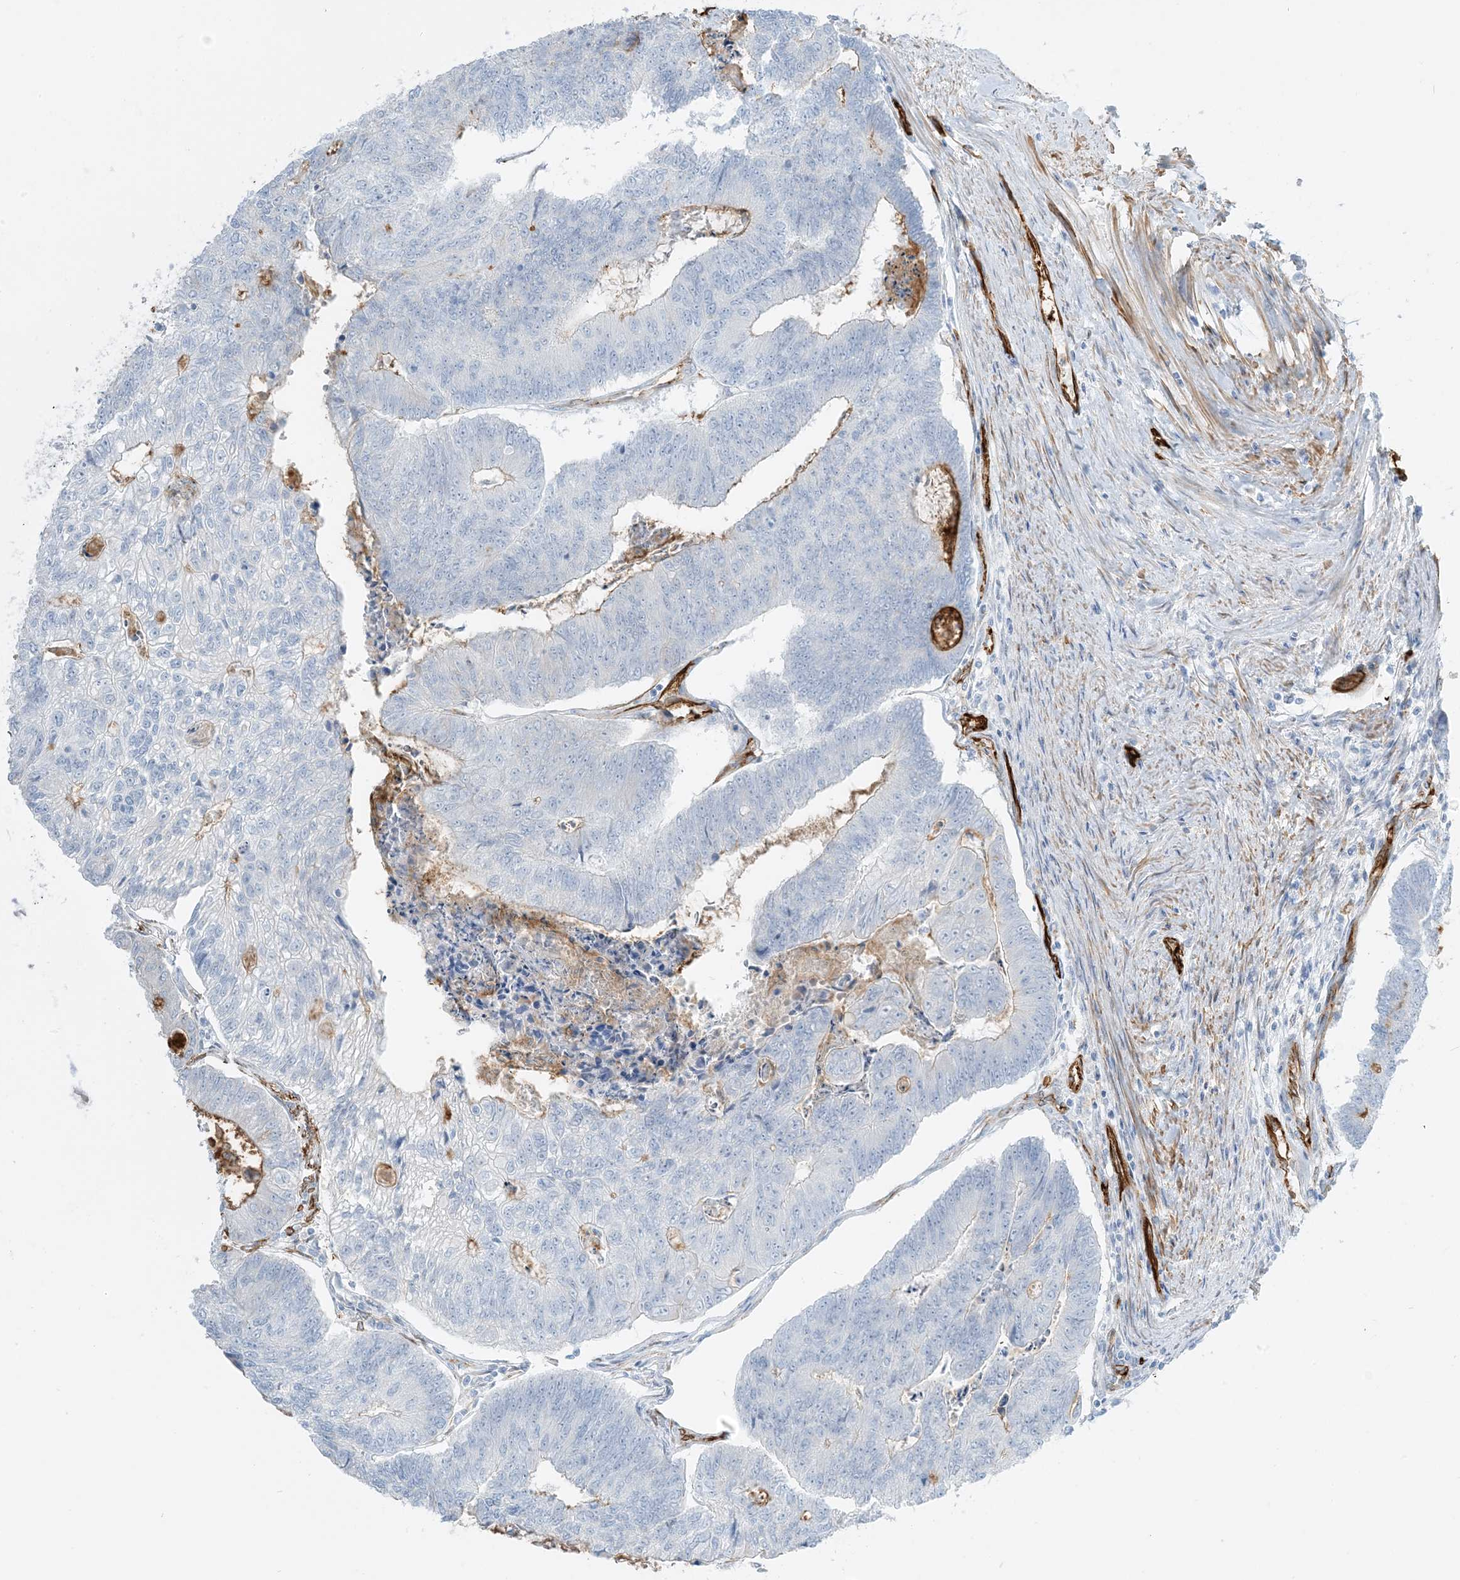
{"staining": {"intensity": "negative", "quantity": "none", "location": "none"}, "tissue": "colorectal cancer", "cell_type": "Tumor cells", "image_type": "cancer", "snomed": [{"axis": "morphology", "description": "Adenocarcinoma, NOS"}, {"axis": "topography", "description": "Colon"}], "caption": "Immunohistochemistry histopathology image of neoplastic tissue: colorectal cancer stained with DAB demonstrates no significant protein expression in tumor cells.", "gene": "EPS8L3", "patient": {"sex": "female", "age": 67}}